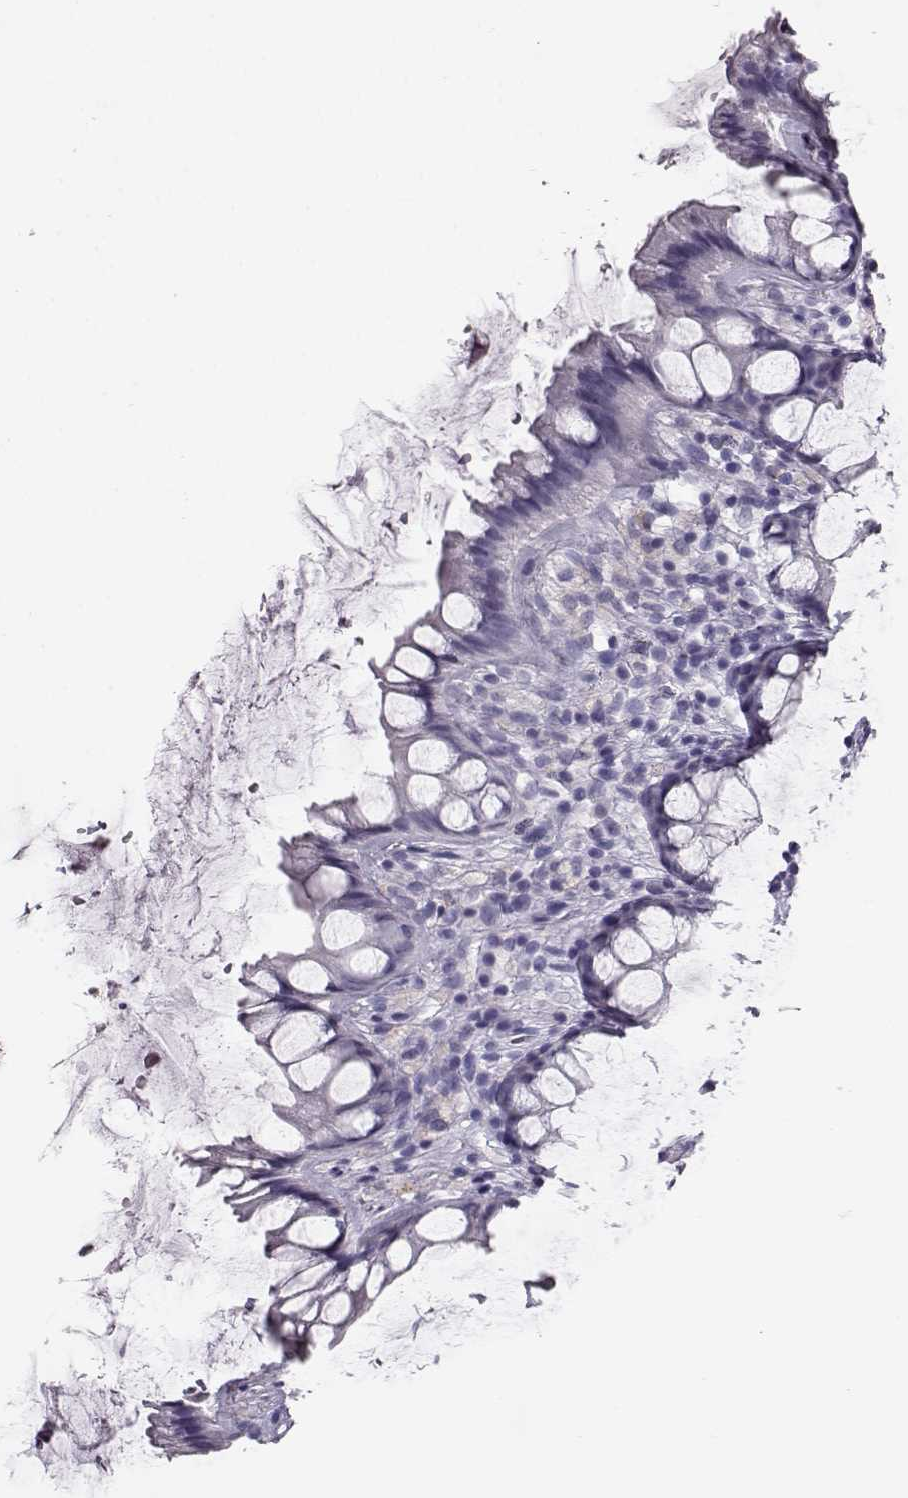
{"staining": {"intensity": "negative", "quantity": "none", "location": "none"}, "tissue": "rectum", "cell_type": "Glandular cells", "image_type": "normal", "snomed": [{"axis": "morphology", "description": "Normal tissue, NOS"}, {"axis": "topography", "description": "Rectum"}], "caption": "Immunohistochemistry photomicrograph of unremarkable rectum: rectum stained with DAB (3,3'-diaminobenzidine) demonstrates no significant protein staining in glandular cells. (DAB (3,3'-diaminobenzidine) IHC visualized using brightfield microscopy, high magnification).", "gene": "BFSP2", "patient": {"sex": "female", "age": 62}}